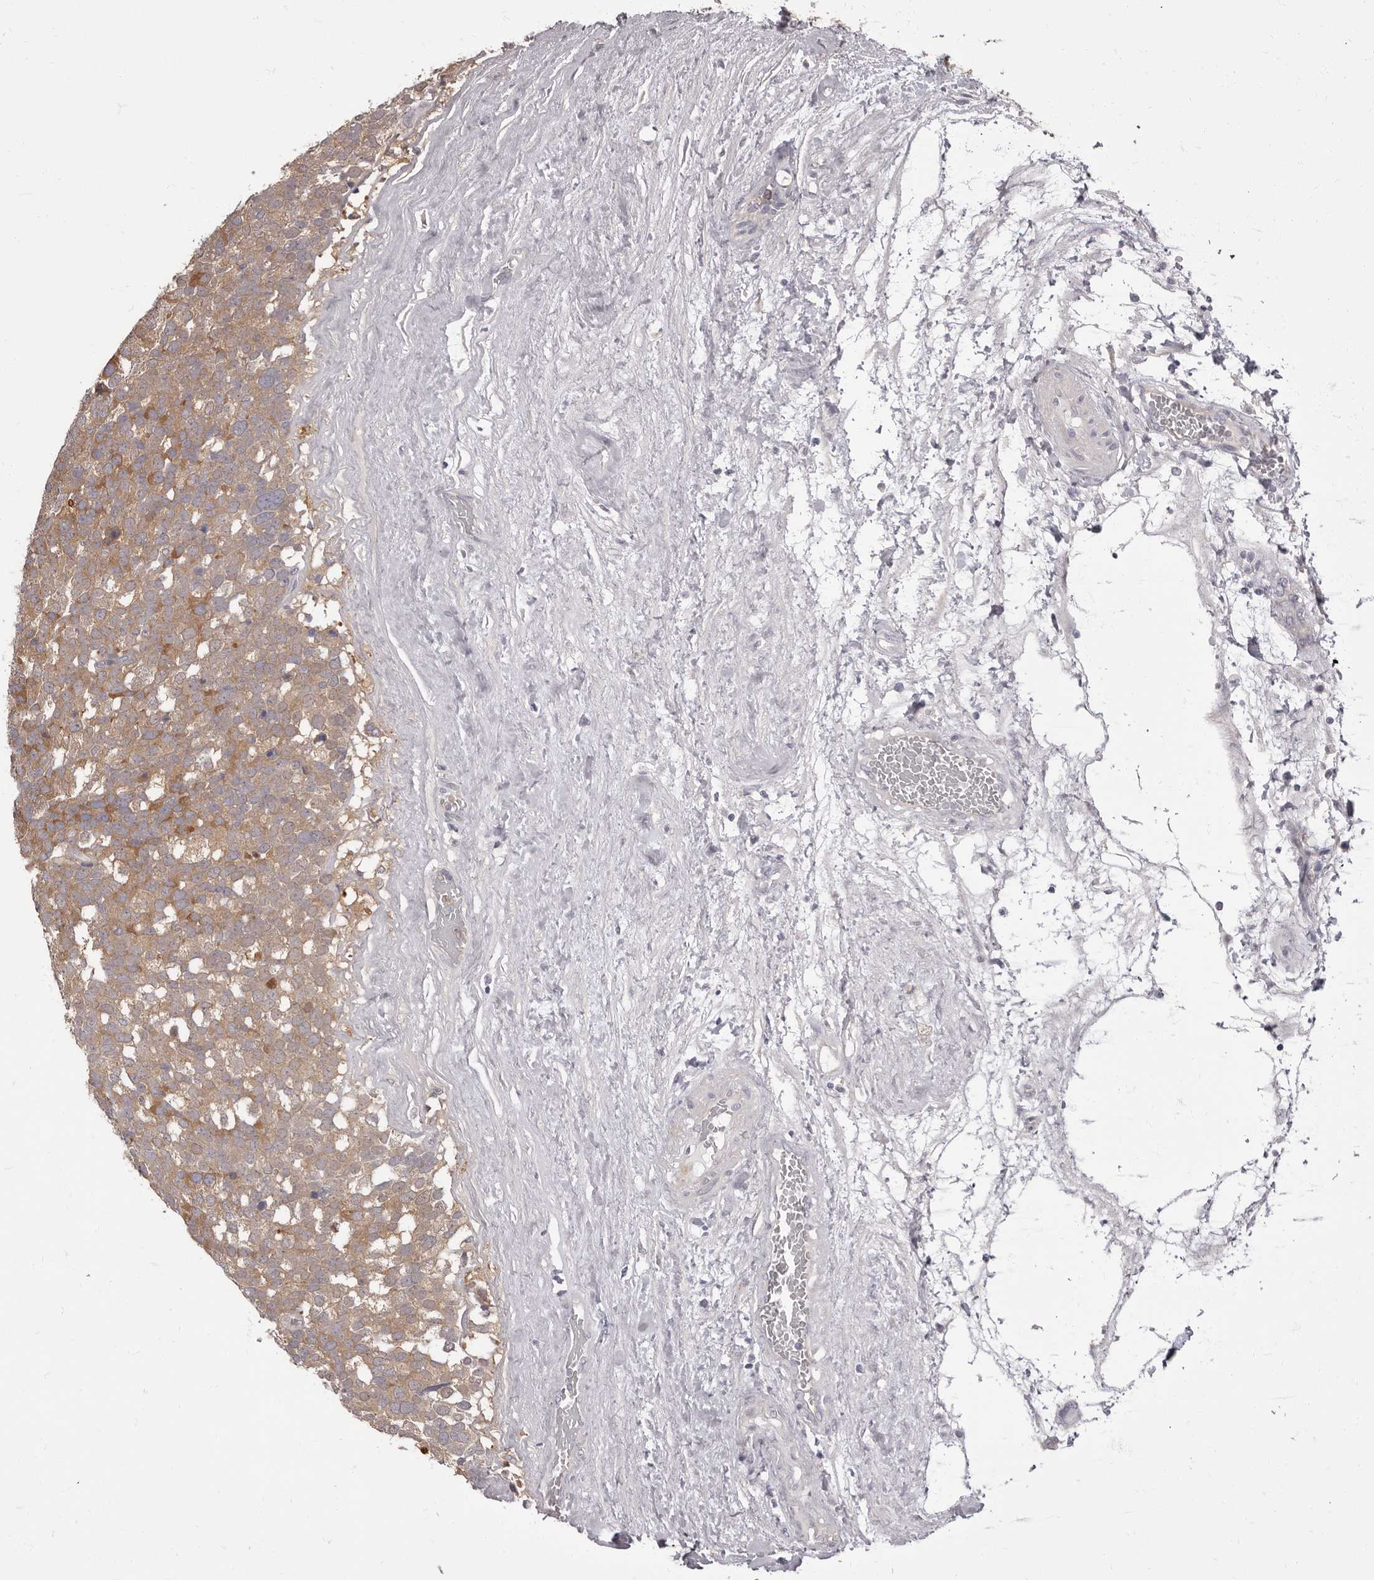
{"staining": {"intensity": "moderate", "quantity": ">75%", "location": "cytoplasmic/membranous"}, "tissue": "testis cancer", "cell_type": "Tumor cells", "image_type": "cancer", "snomed": [{"axis": "morphology", "description": "Seminoma, NOS"}, {"axis": "topography", "description": "Testis"}], "caption": "About >75% of tumor cells in human testis cancer (seminoma) reveal moderate cytoplasmic/membranous protein positivity as visualized by brown immunohistochemical staining.", "gene": "APEH", "patient": {"sex": "male", "age": 71}}